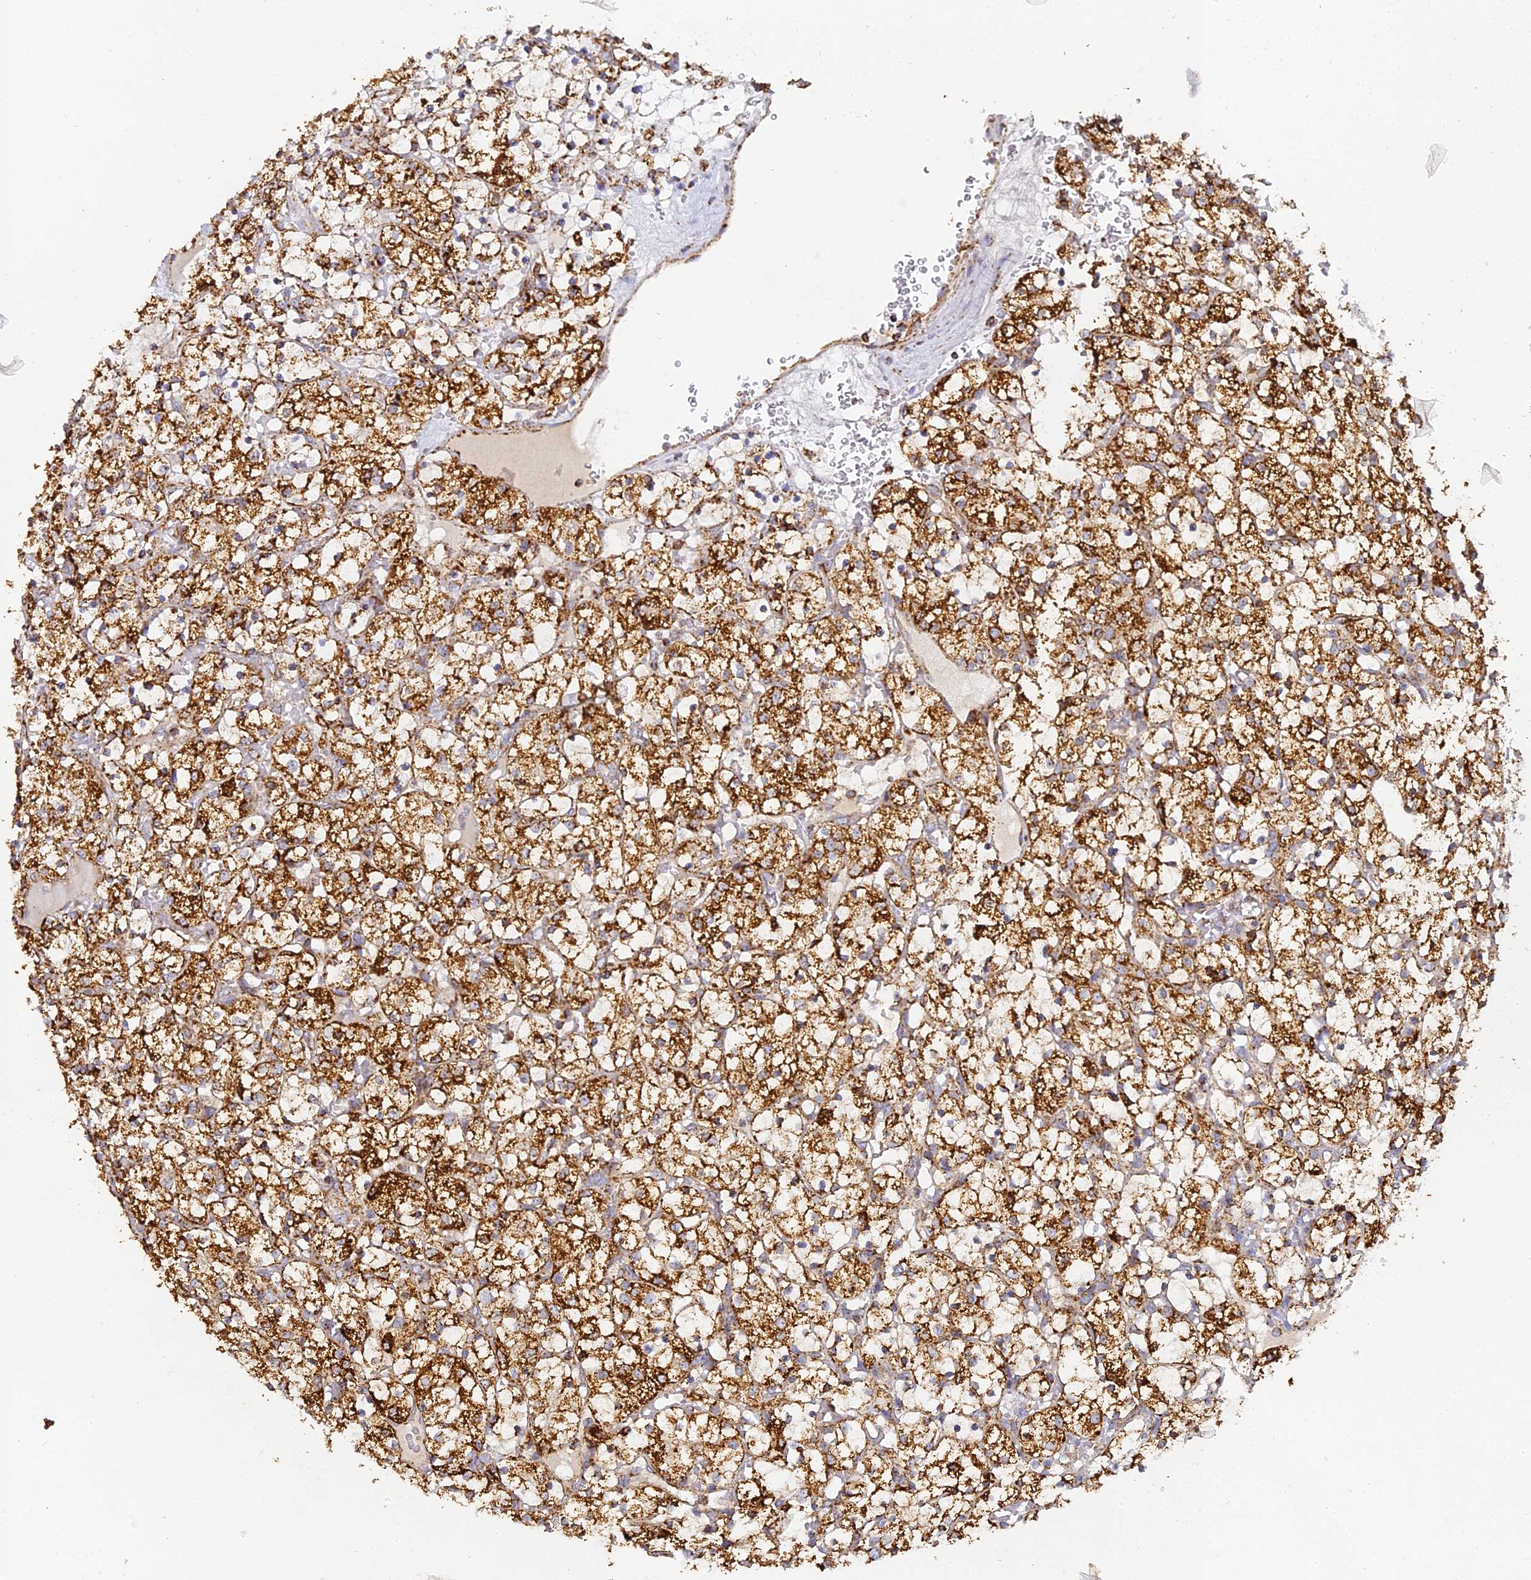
{"staining": {"intensity": "strong", "quantity": ">75%", "location": "cytoplasmic/membranous"}, "tissue": "renal cancer", "cell_type": "Tumor cells", "image_type": "cancer", "snomed": [{"axis": "morphology", "description": "Adenocarcinoma, NOS"}, {"axis": "topography", "description": "Kidney"}], "caption": "IHC of renal cancer displays high levels of strong cytoplasmic/membranous positivity in about >75% of tumor cells. (IHC, brightfield microscopy, high magnification).", "gene": "DONSON", "patient": {"sex": "female", "age": 69}}